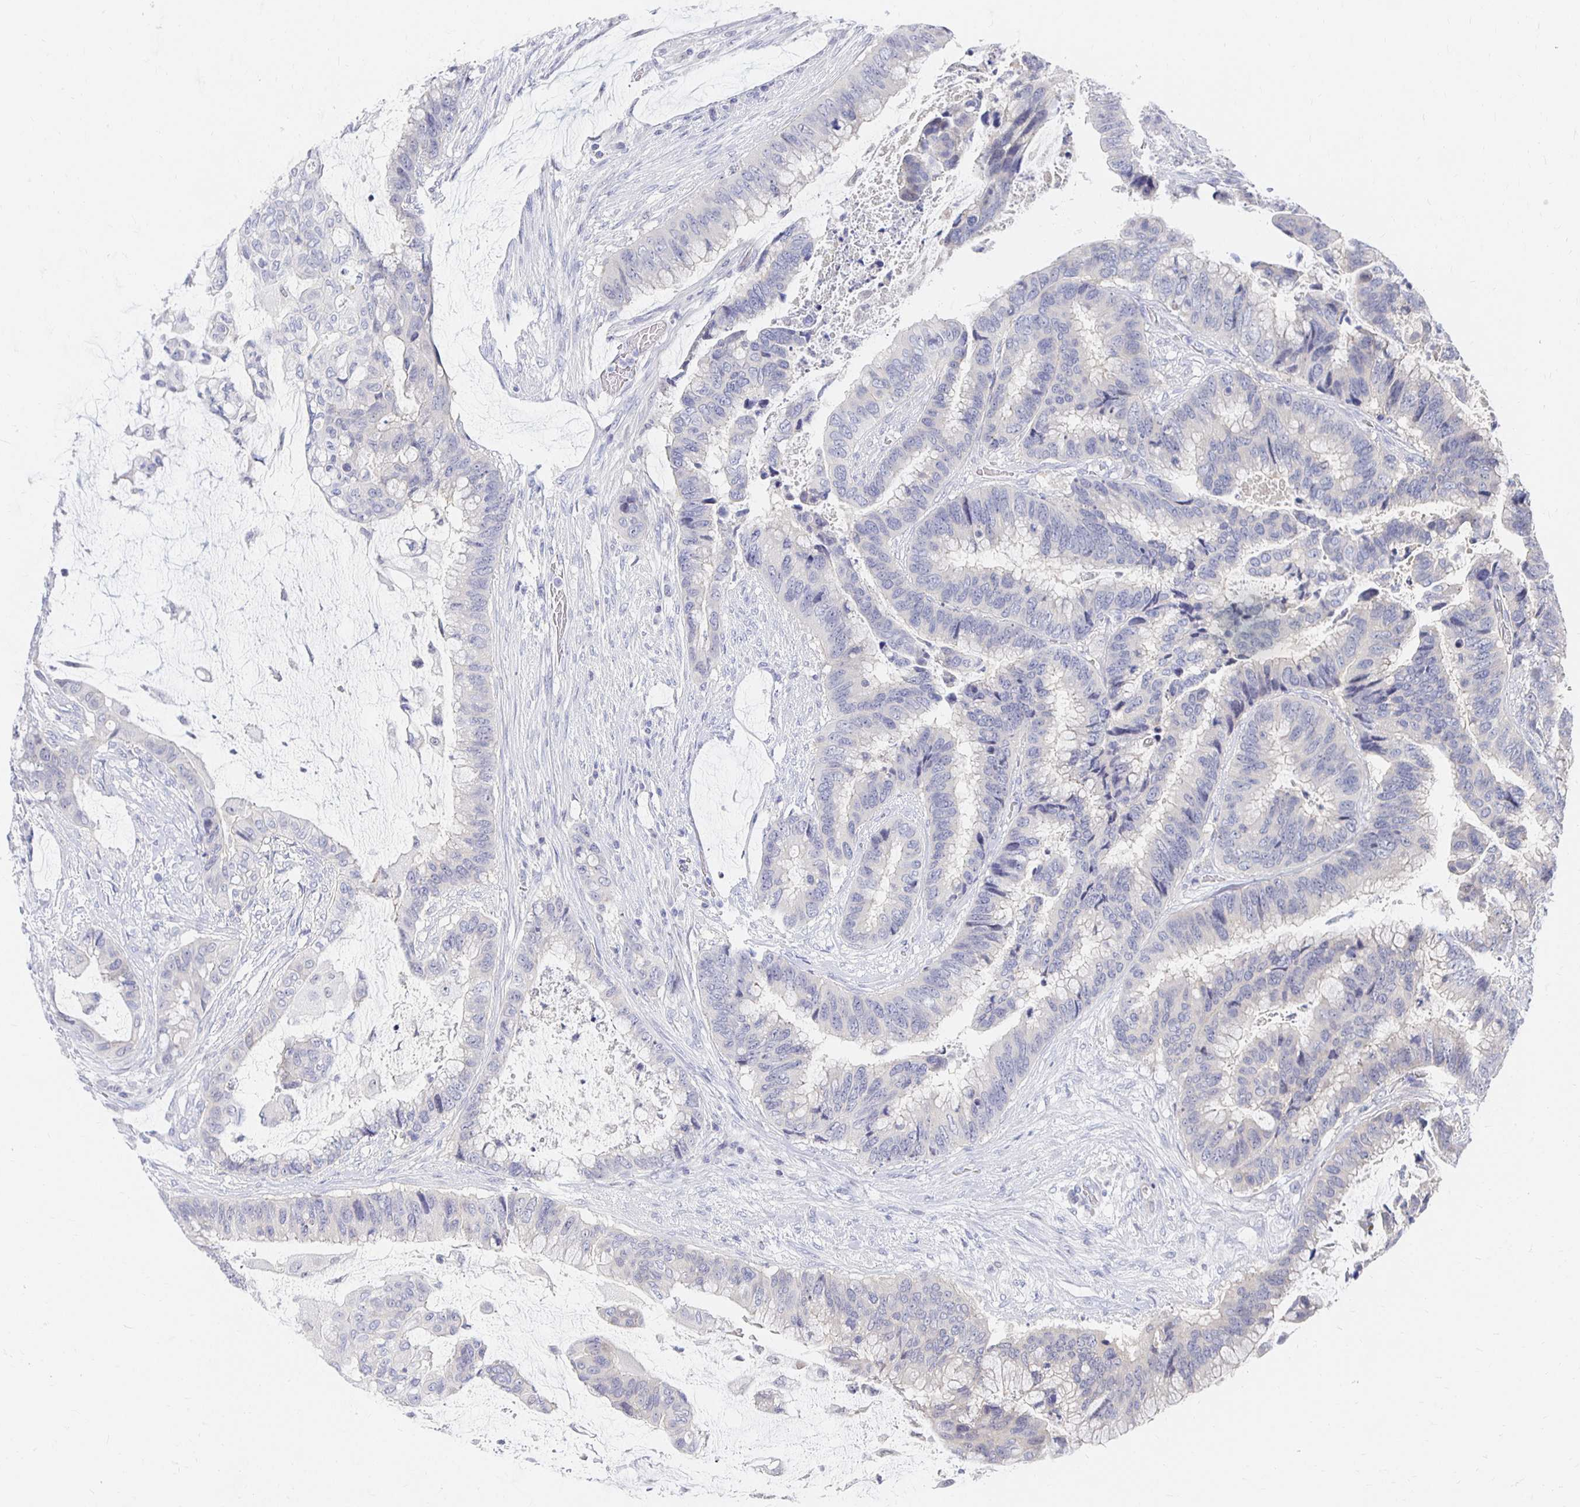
{"staining": {"intensity": "negative", "quantity": "none", "location": "none"}, "tissue": "colorectal cancer", "cell_type": "Tumor cells", "image_type": "cancer", "snomed": [{"axis": "morphology", "description": "Adenocarcinoma, NOS"}, {"axis": "topography", "description": "Rectum"}], "caption": "Tumor cells are negative for protein expression in human adenocarcinoma (colorectal).", "gene": "FKRP", "patient": {"sex": "female", "age": 59}}